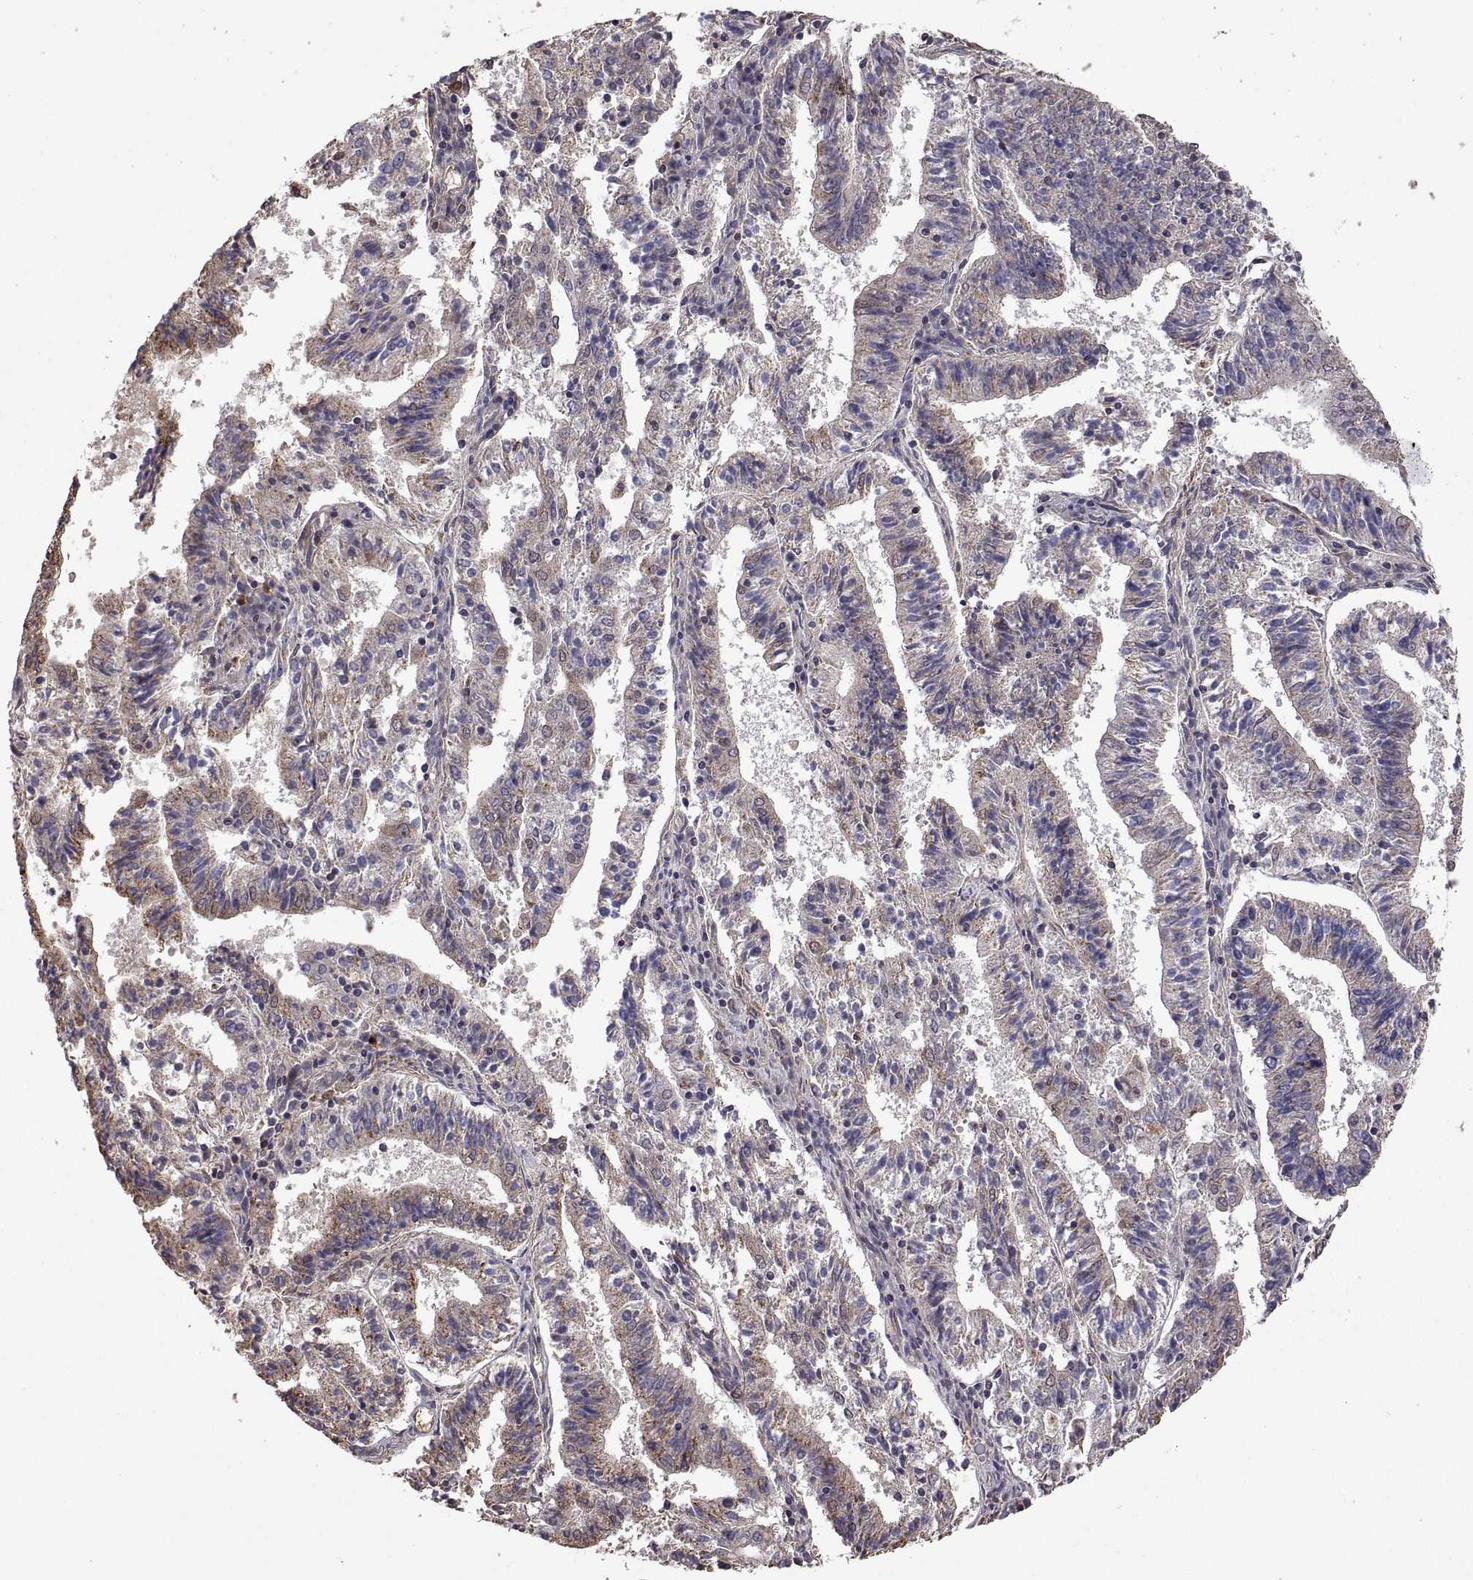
{"staining": {"intensity": "weak", "quantity": "25%-75%", "location": "cytoplasmic/membranous"}, "tissue": "endometrial cancer", "cell_type": "Tumor cells", "image_type": "cancer", "snomed": [{"axis": "morphology", "description": "Adenocarcinoma, NOS"}, {"axis": "topography", "description": "Endometrium"}], "caption": "An immunohistochemistry (IHC) image of tumor tissue is shown. Protein staining in brown labels weak cytoplasmic/membranous positivity in endometrial cancer (adenocarcinoma) within tumor cells. (Brightfield microscopy of DAB IHC at high magnification).", "gene": "ZNRF2", "patient": {"sex": "female", "age": 82}}